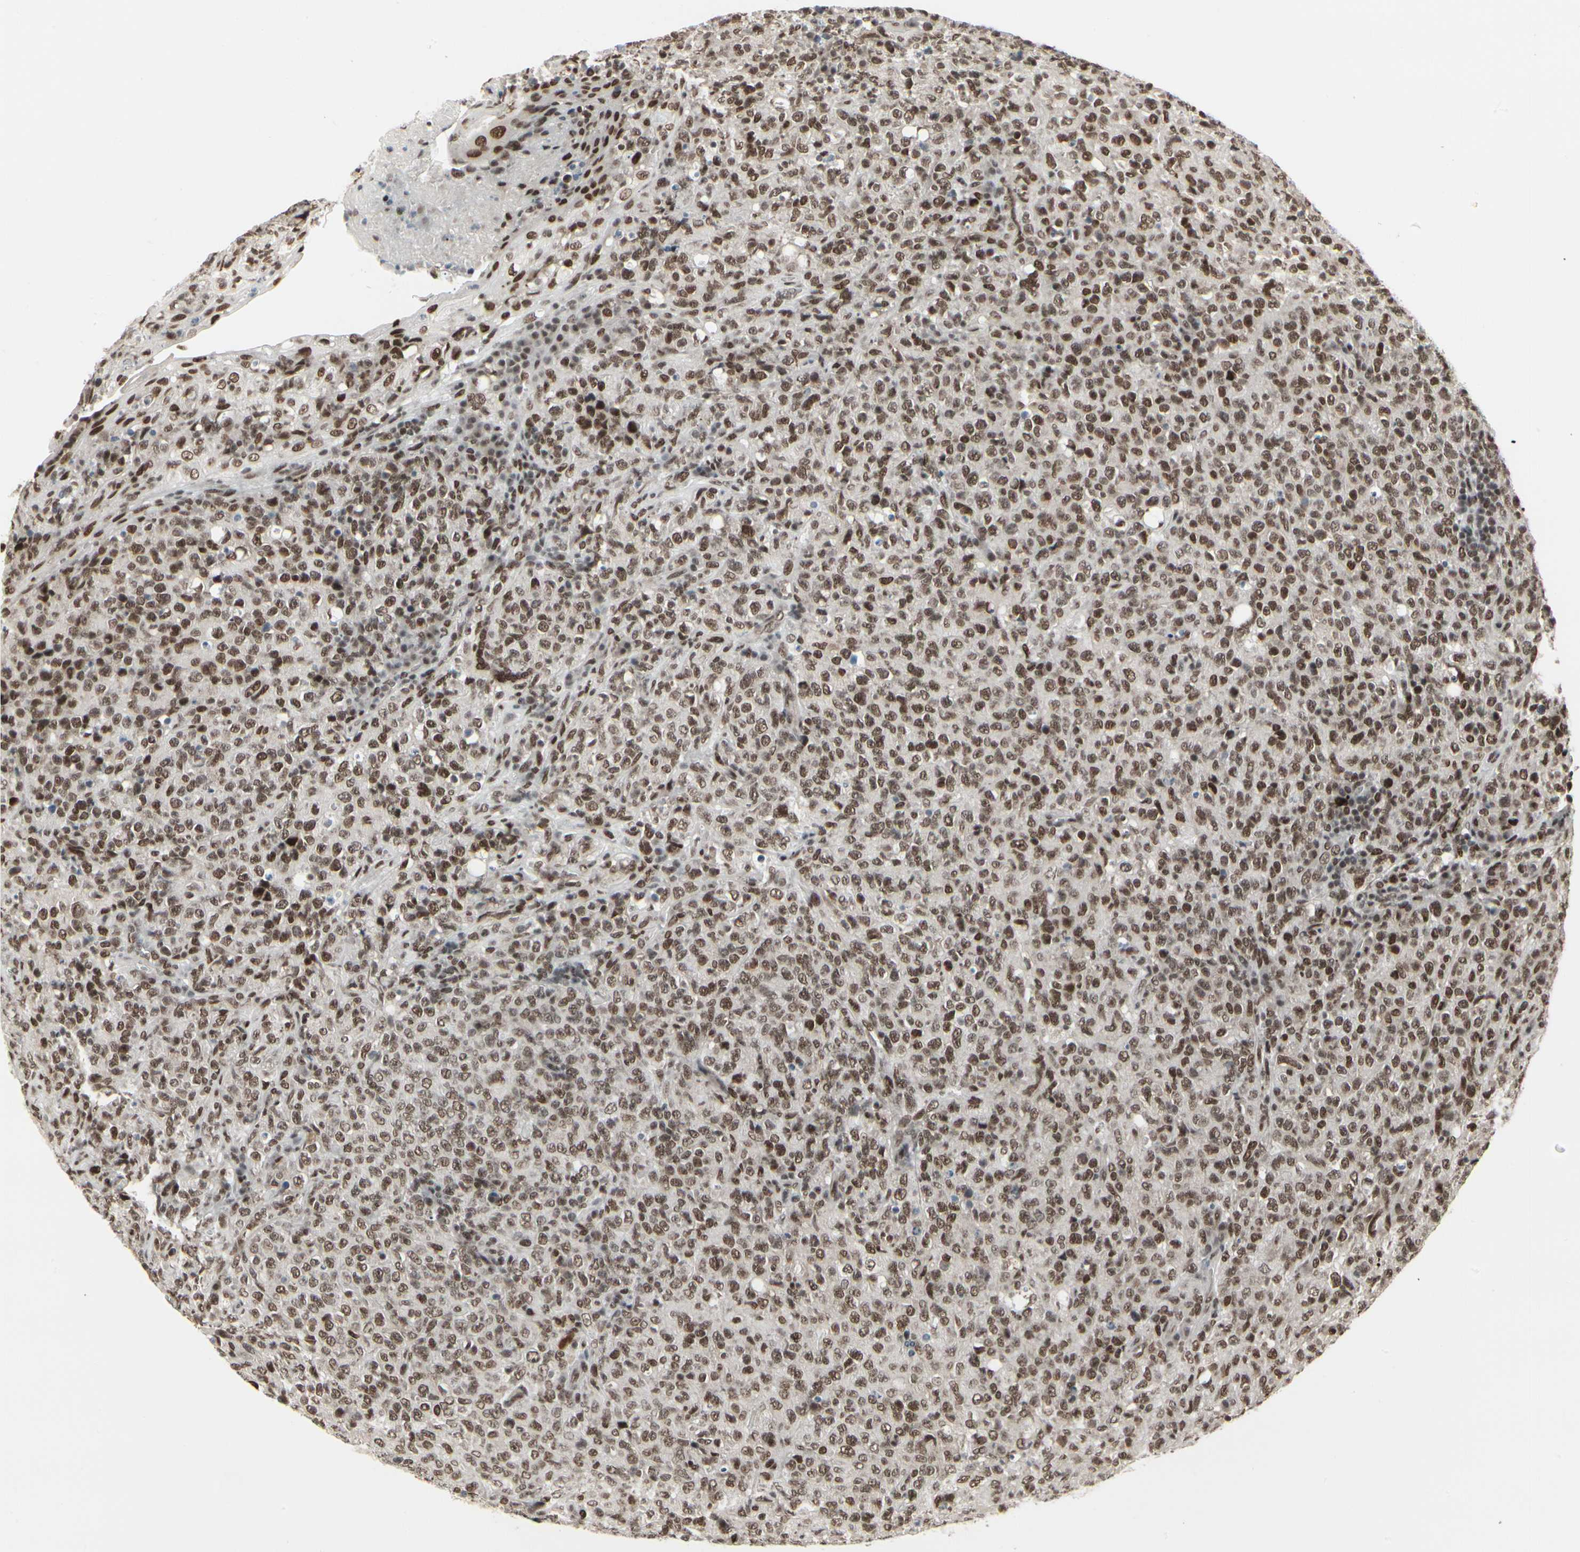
{"staining": {"intensity": "moderate", "quantity": ">75%", "location": "nuclear"}, "tissue": "lymphoma", "cell_type": "Tumor cells", "image_type": "cancer", "snomed": [{"axis": "morphology", "description": "Malignant lymphoma, non-Hodgkin's type, High grade"}, {"axis": "topography", "description": "Tonsil"}], "caption": "Moderate nuclear protein expression is identified in about >75% of tumor cells in malignant lymphoma, non-Hodgkin's type (high-grade). (DAB = brown stain, brightfield microscopy at high magnification).", "gene": "HMG20A", "patient": {"sex": "female", "age": 36}}